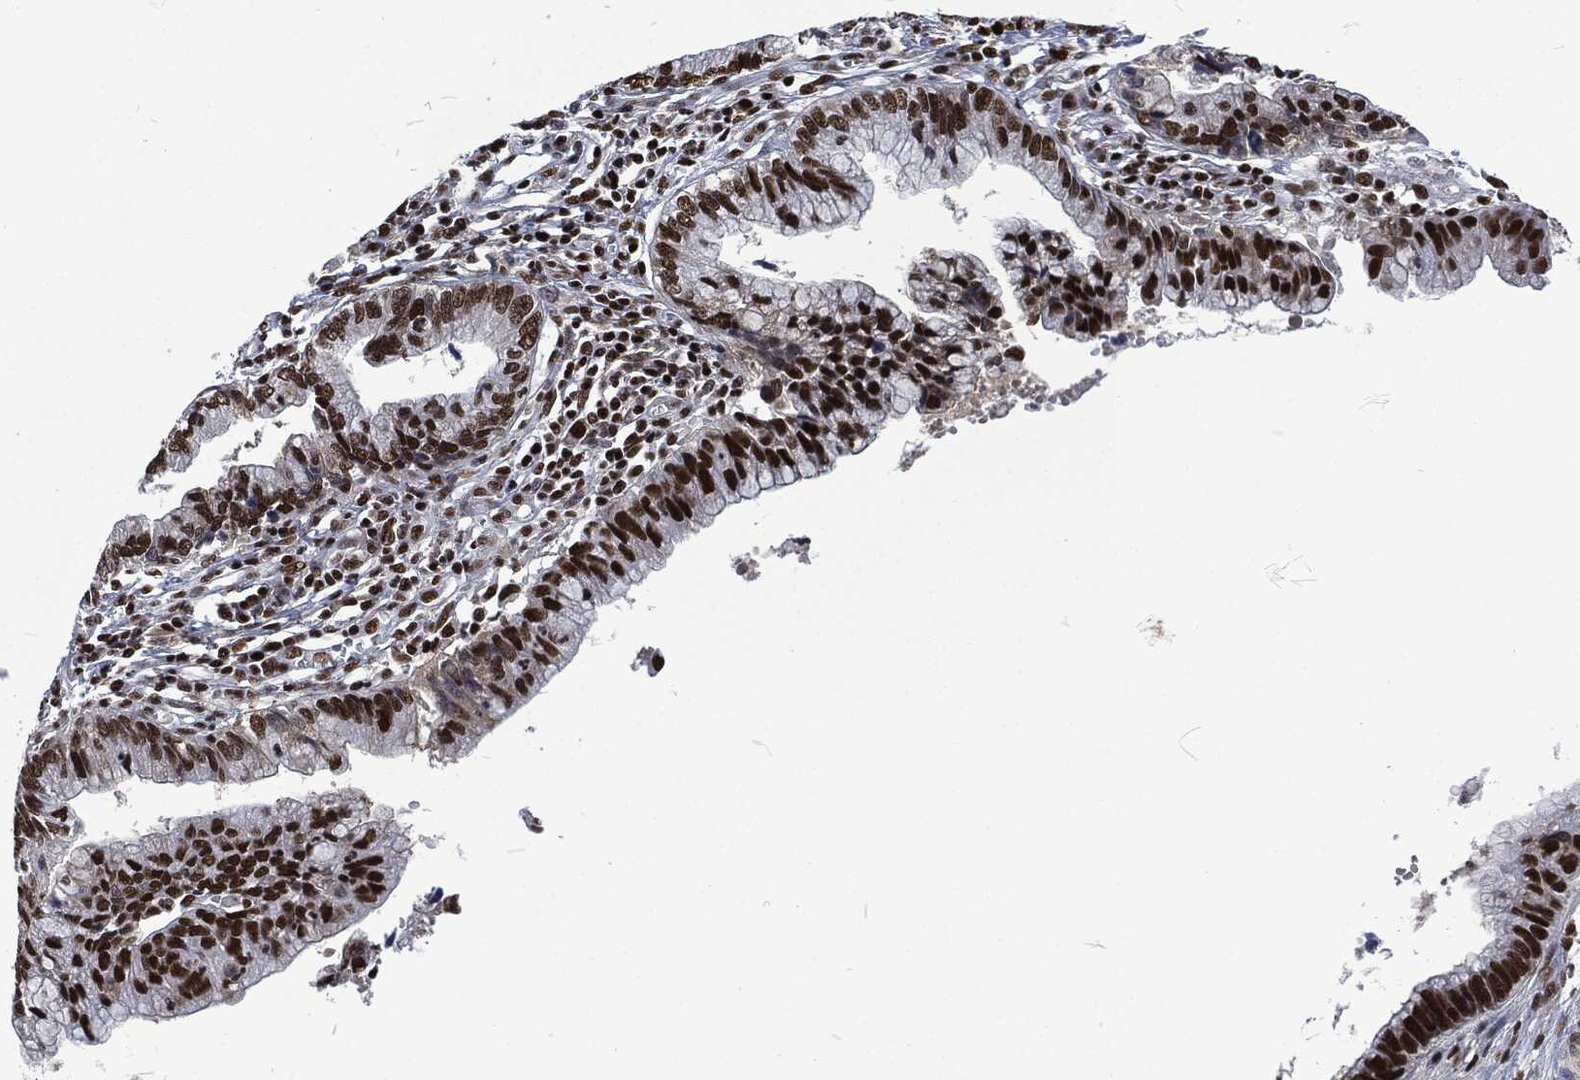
{"staining": {"intensity": "strong", "quantity": ">75%", "location": "nuclear"}, "tissue": "cervical cancer", "cell_type": "Tumor cells", "image_type": "cancer", "snomed": [{"axis": "morphology", "description": "Adenocarcinoma, NOS"}, {"axis": "topography", "description": "Cervix"}], "caption": "Protein expression analysis of cervical cancer (adenocarcinoma) shows strong nuclear positivity in approximately >75% of tumor cells.", "gene": "DCPS", "patient": {"sex": "female", "age": 44}}